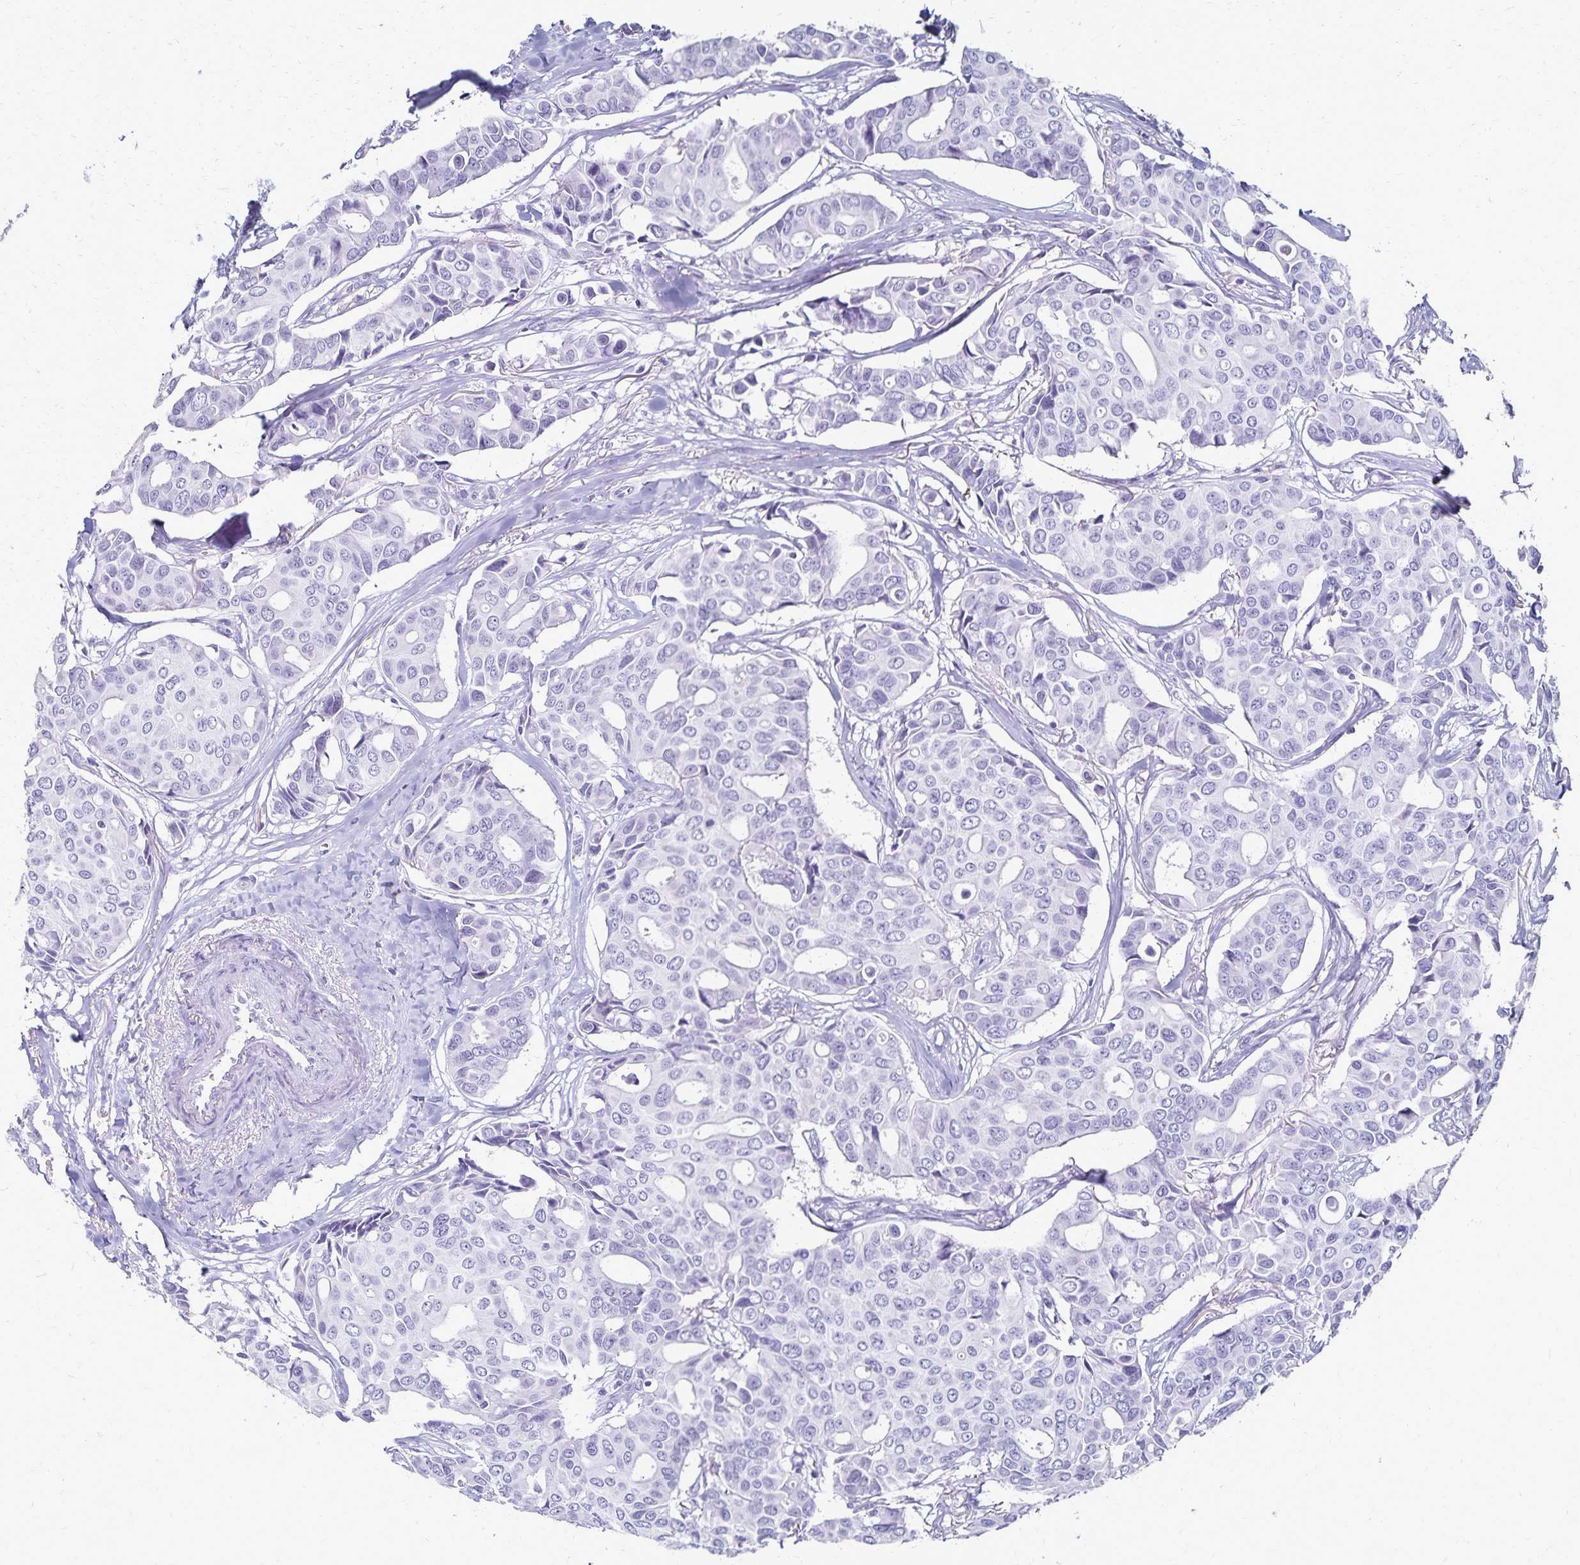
{"staining": {"intensity": "negative", "quantity": "none", "location": "none"}, "tissue": "breast cancer", "cell_type": "Tumor cells", "image_type": "cancer", "snomed": [{"axis": "morphology", "description": "Duct carcinoma"}, {"axis": "topography", "description": "Breast"}], "caption": "Invasive ductal carcinoma (breast) stained for a protein using immunohistochemistry displays no positivity tumor cells.", "gene": "GIP", "patient": {"sex": "female", "age": 54}}